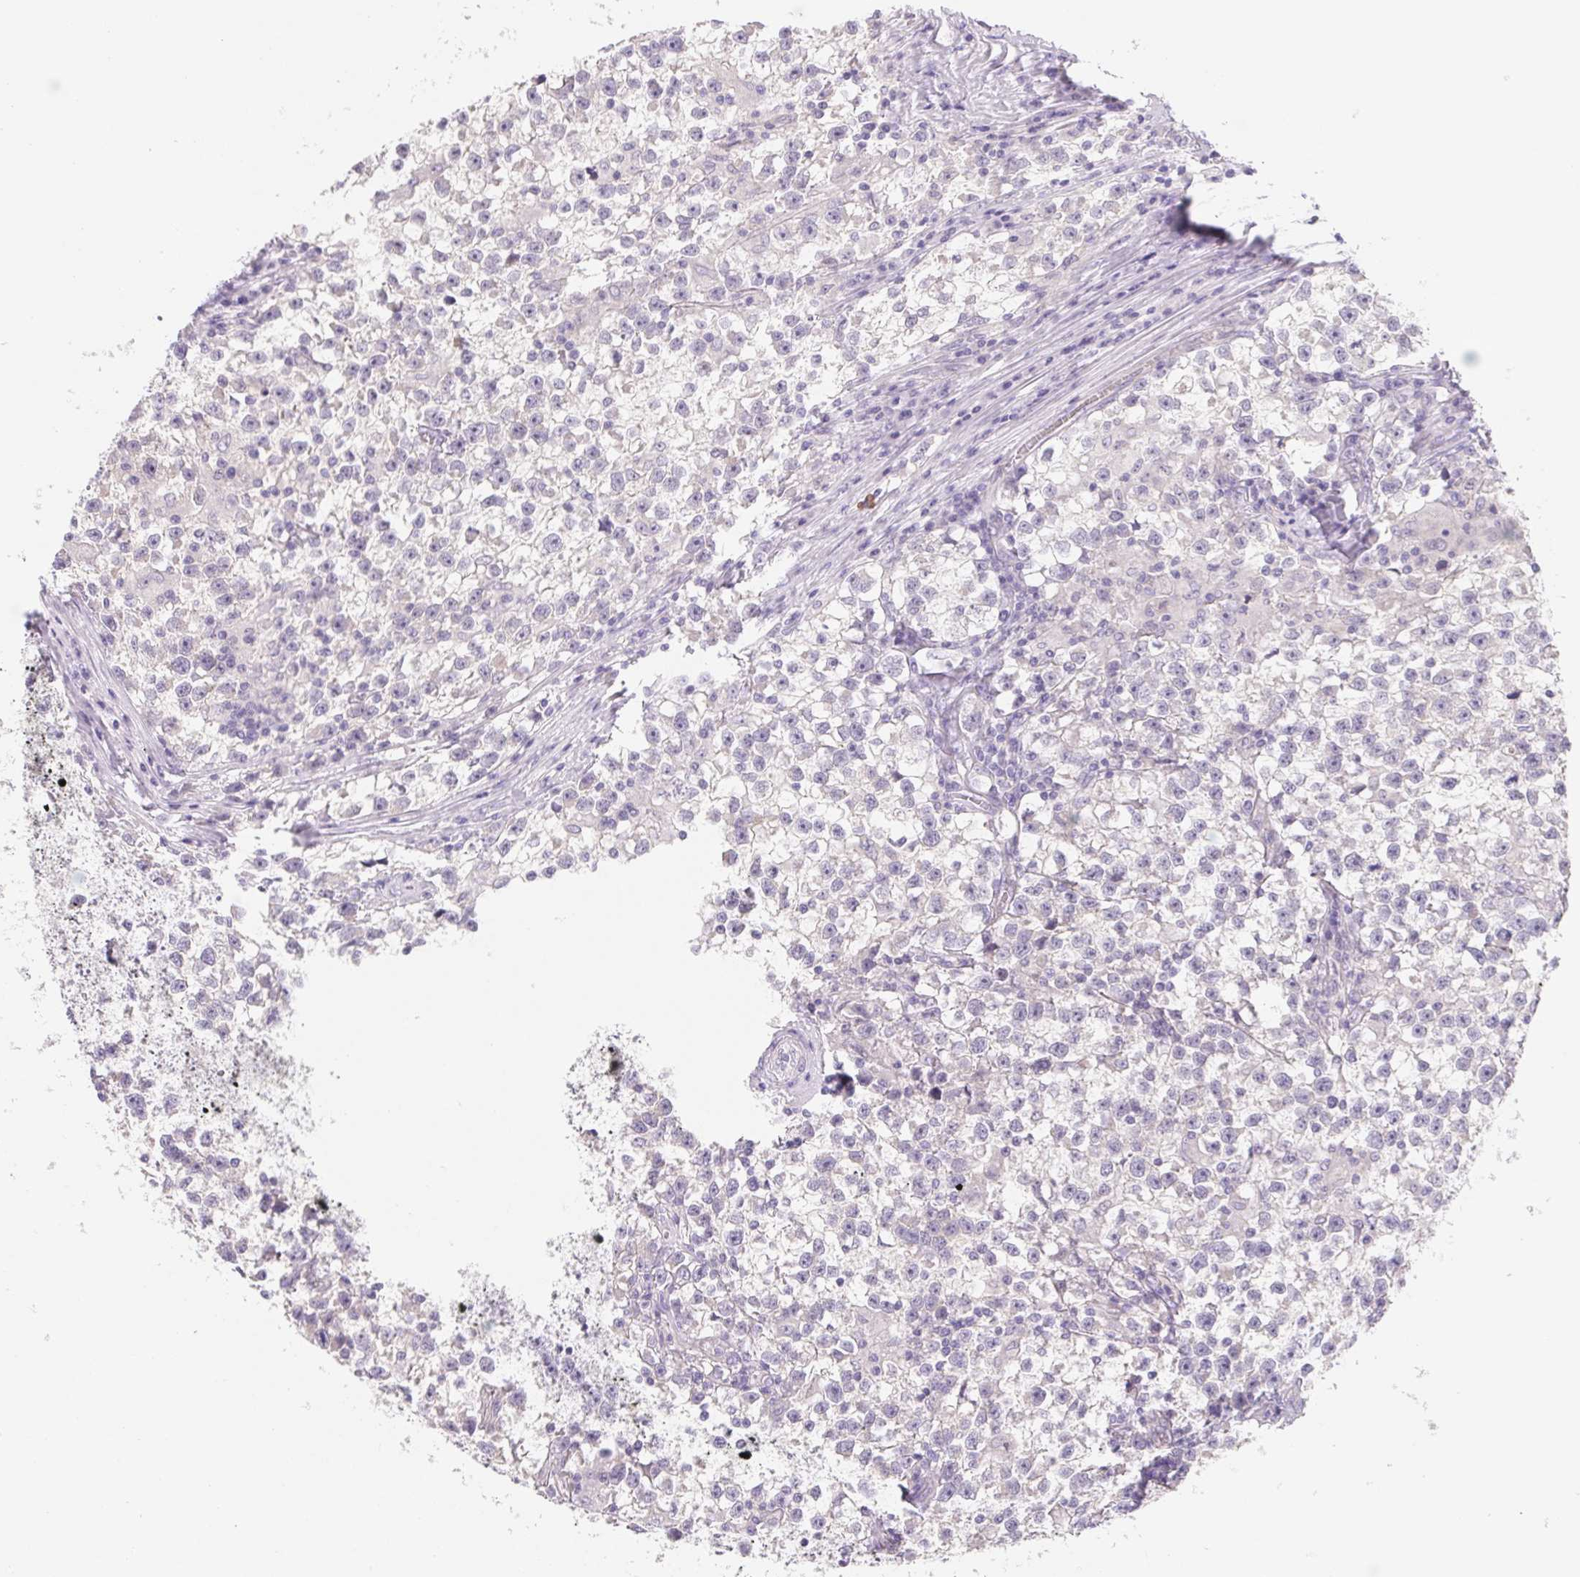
{"staining": {"intensity": "negative", "quantity": "none", "location": "none"}, "tissue": "testis cancer", "cell_type": "Tumor cells", "image_type": "cancer", "snomed": [{"axis": "morphology", "description": "Seminoma, NOS"}, {"axis": "topography", "description": "Testis"}], "caption": "Micrograph shows no protein expression in tumor cells of seminoma (testis) tissue.", "gene": "CTNND2", "patient": {"sex": "male", "age": 31}}